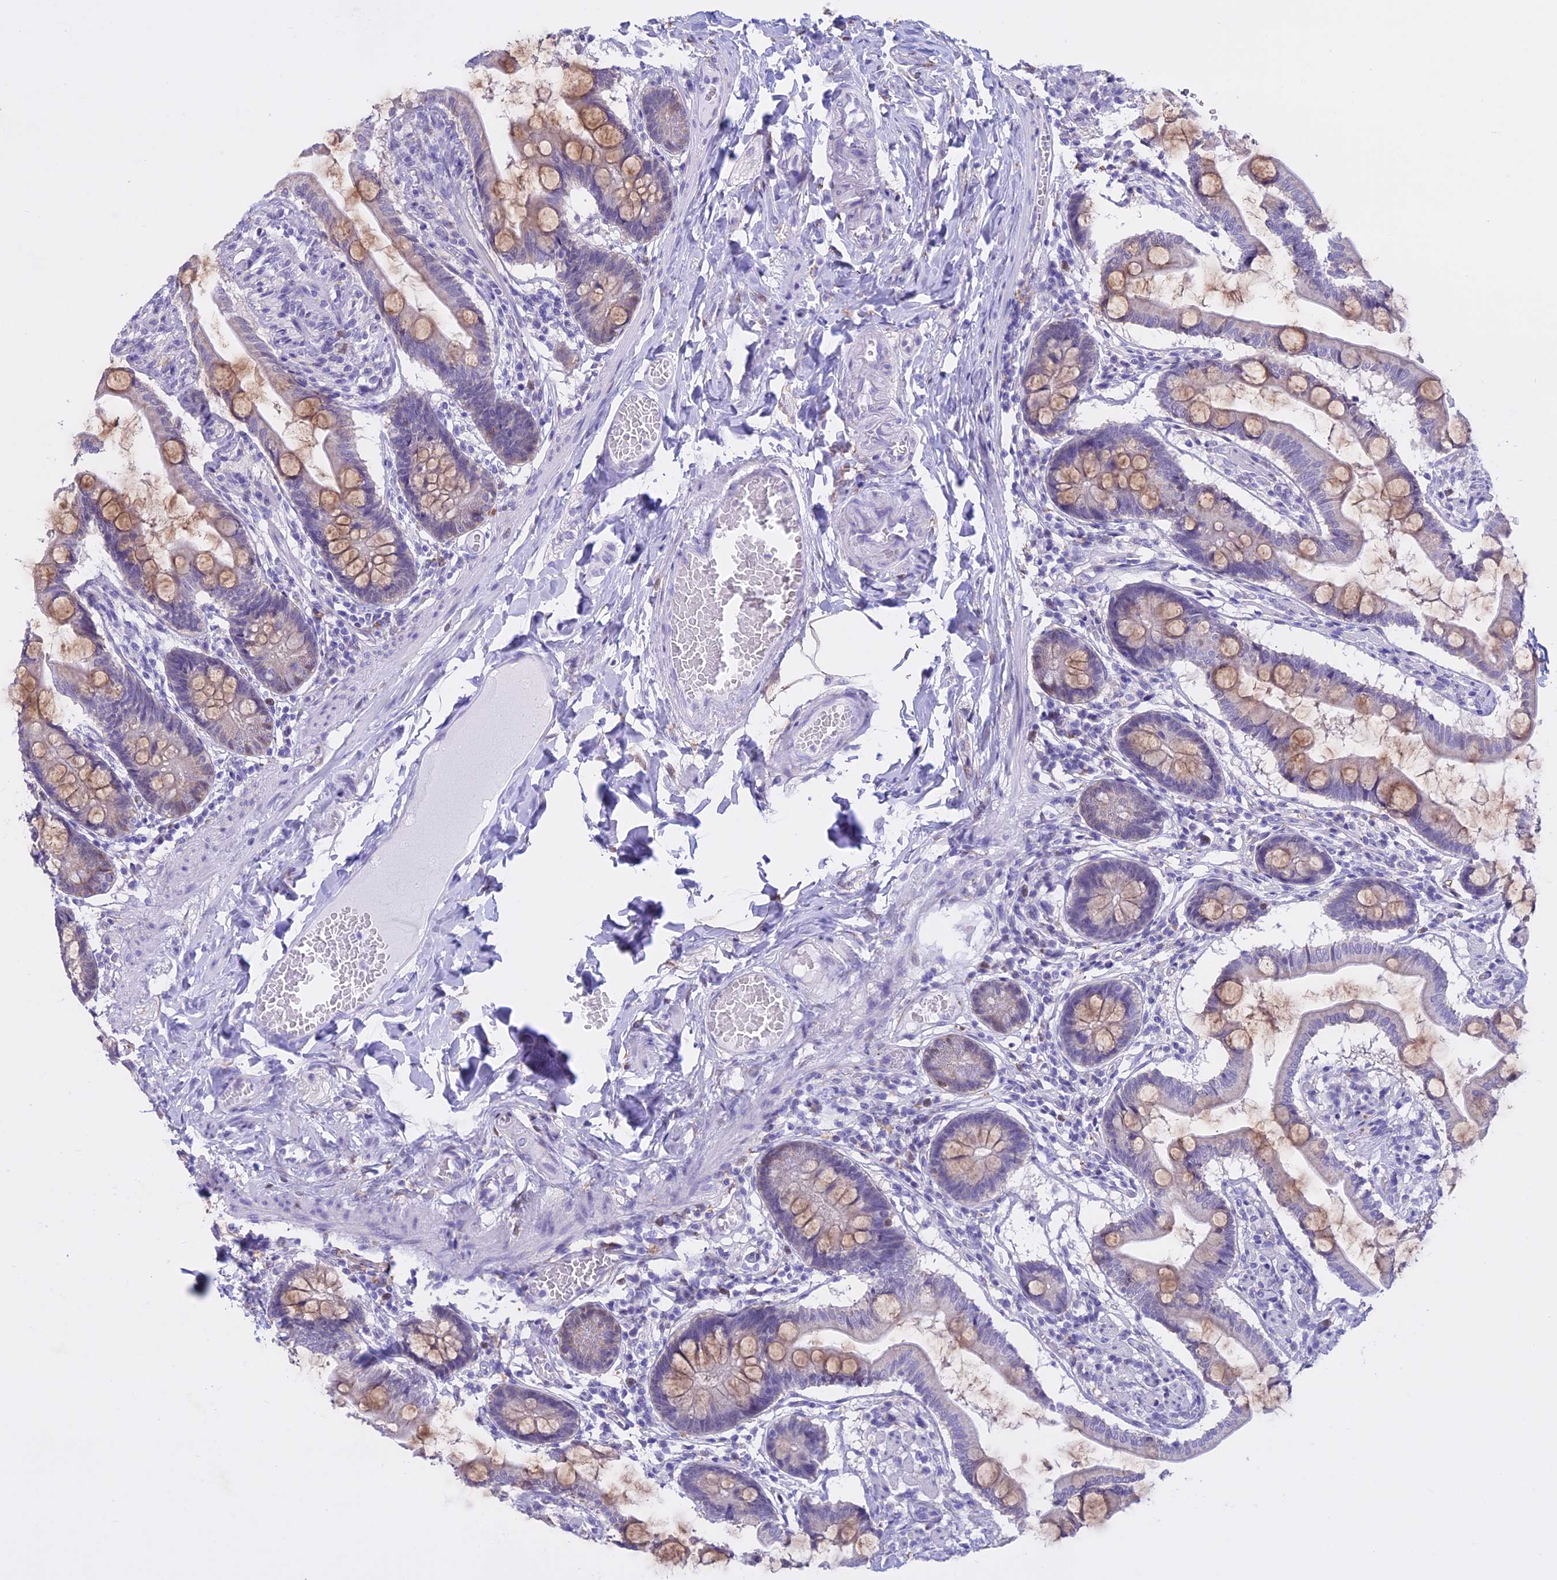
{"staining": {"intensity": "weak", "quantity": "25%-75%", "location": "cytoplasmic/membranous"}, "tissue": "small intestine", "cell_type": "Glandular cells", "image_type": "normal", "snomed": [{"axis": "morphology", "description": "Normal tissue, NOS"}, {"axis": "topography", "description": "Small intestine"}], "caption": "Small intestine stained for a protein (brown) demonstrates weak cytoplasmic/membranous positive positivity in about 25%-75% of glandular cells.", "gene": "LHFPL2", "patient": {"sex": "male", "age": 41}}